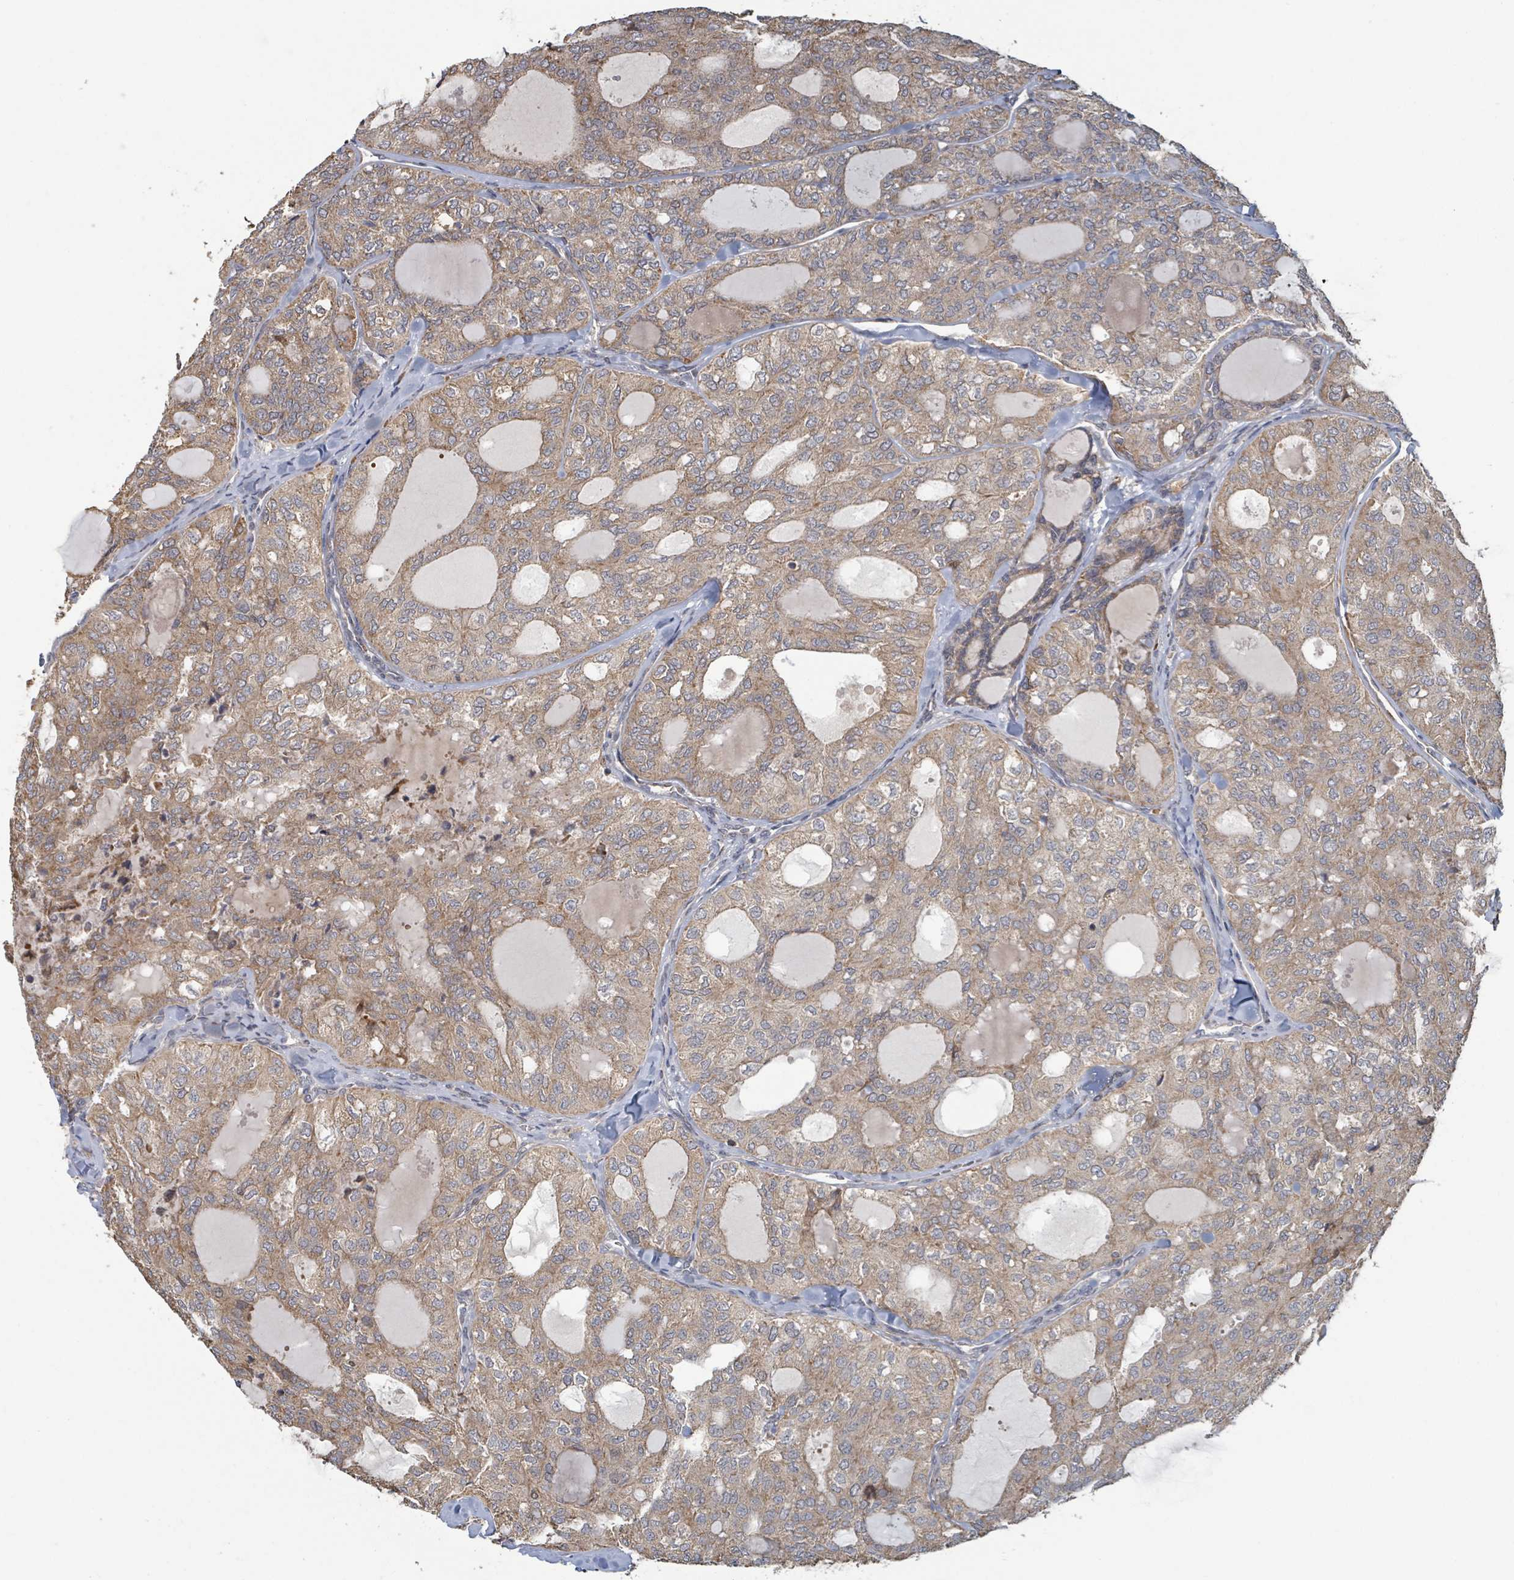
{"staining": {"intensity": "moderate", "quantity": ">75%", "location": "cytoplasmic/membranous"}, "tissue": "thyroid cancer", "cell_type": "Tumor cells", "image_type": "cancer", "snomed": [{"axis": "morphology", "description": "Follicular adenoma carcinoma, NOS"}, {"axis": "topography", "description": "Thyroid gland"}], "caption": "Thyroid cancer stained with a protein marker demonstrates moderate staining in tumor cells.", "gene": "HIVEP1", "patient": {"sex": "male", "age": 75}}